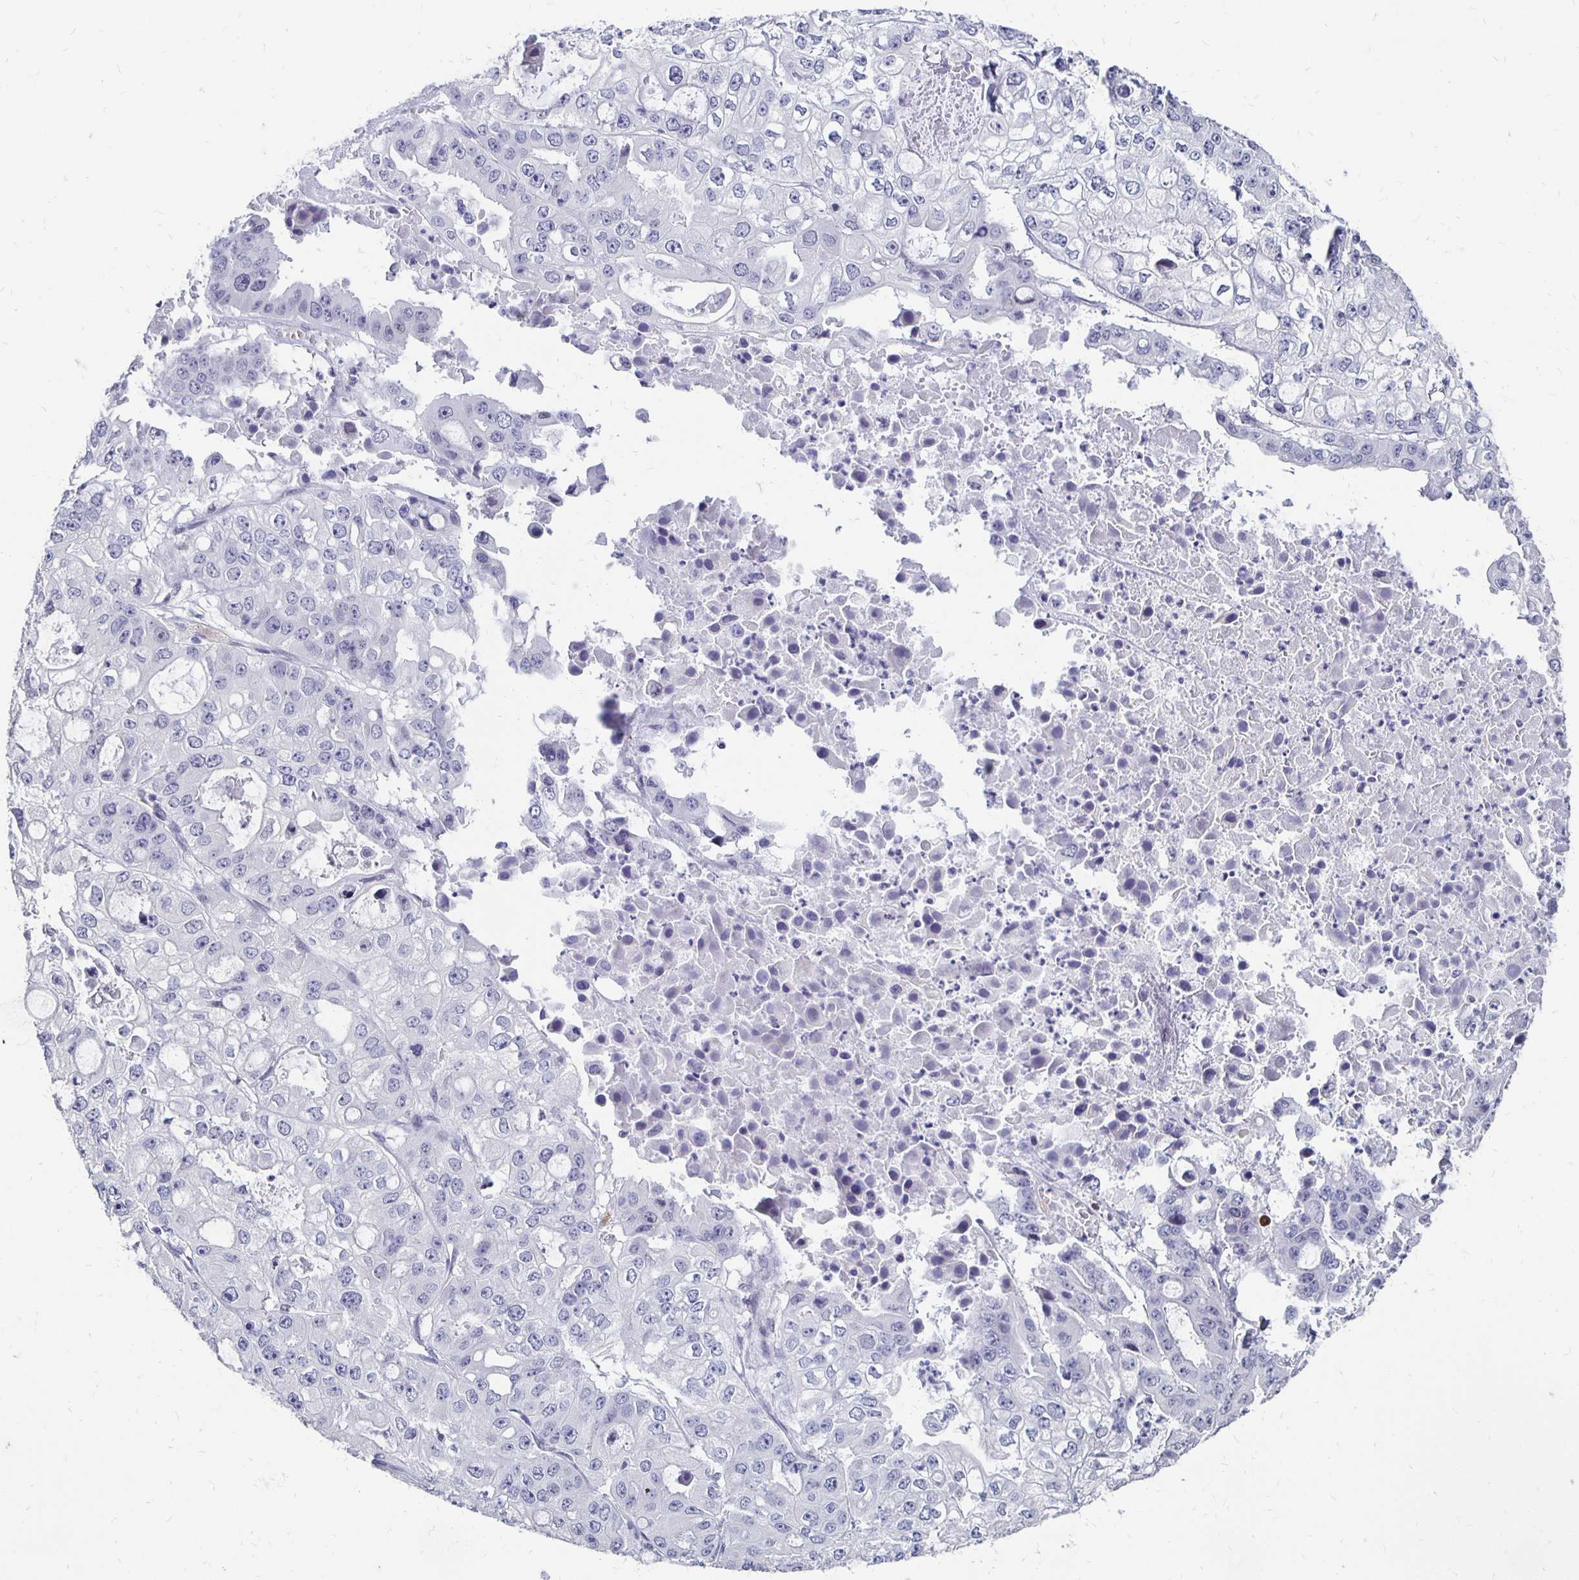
{"staining": {"intensity": "negative", "quantity": "none", "location": "none"}, "tissue": "ovarian cancer", "cell_type": "Tumor cells", "image_type": "cancer", "snomed": [{"axis": "morphology", "description": "Cystadenocarcinoma, serous, NOS"}, {"axis": "topography", "description": "Ovary"}], "caption": "Human serous cystadenocarcinoma (ovarian) stained for a protein using IHC demonstrates no staining in tumor cells.", "gene": "ATOSB", "patient": {"sex": "female", "age": 56}}